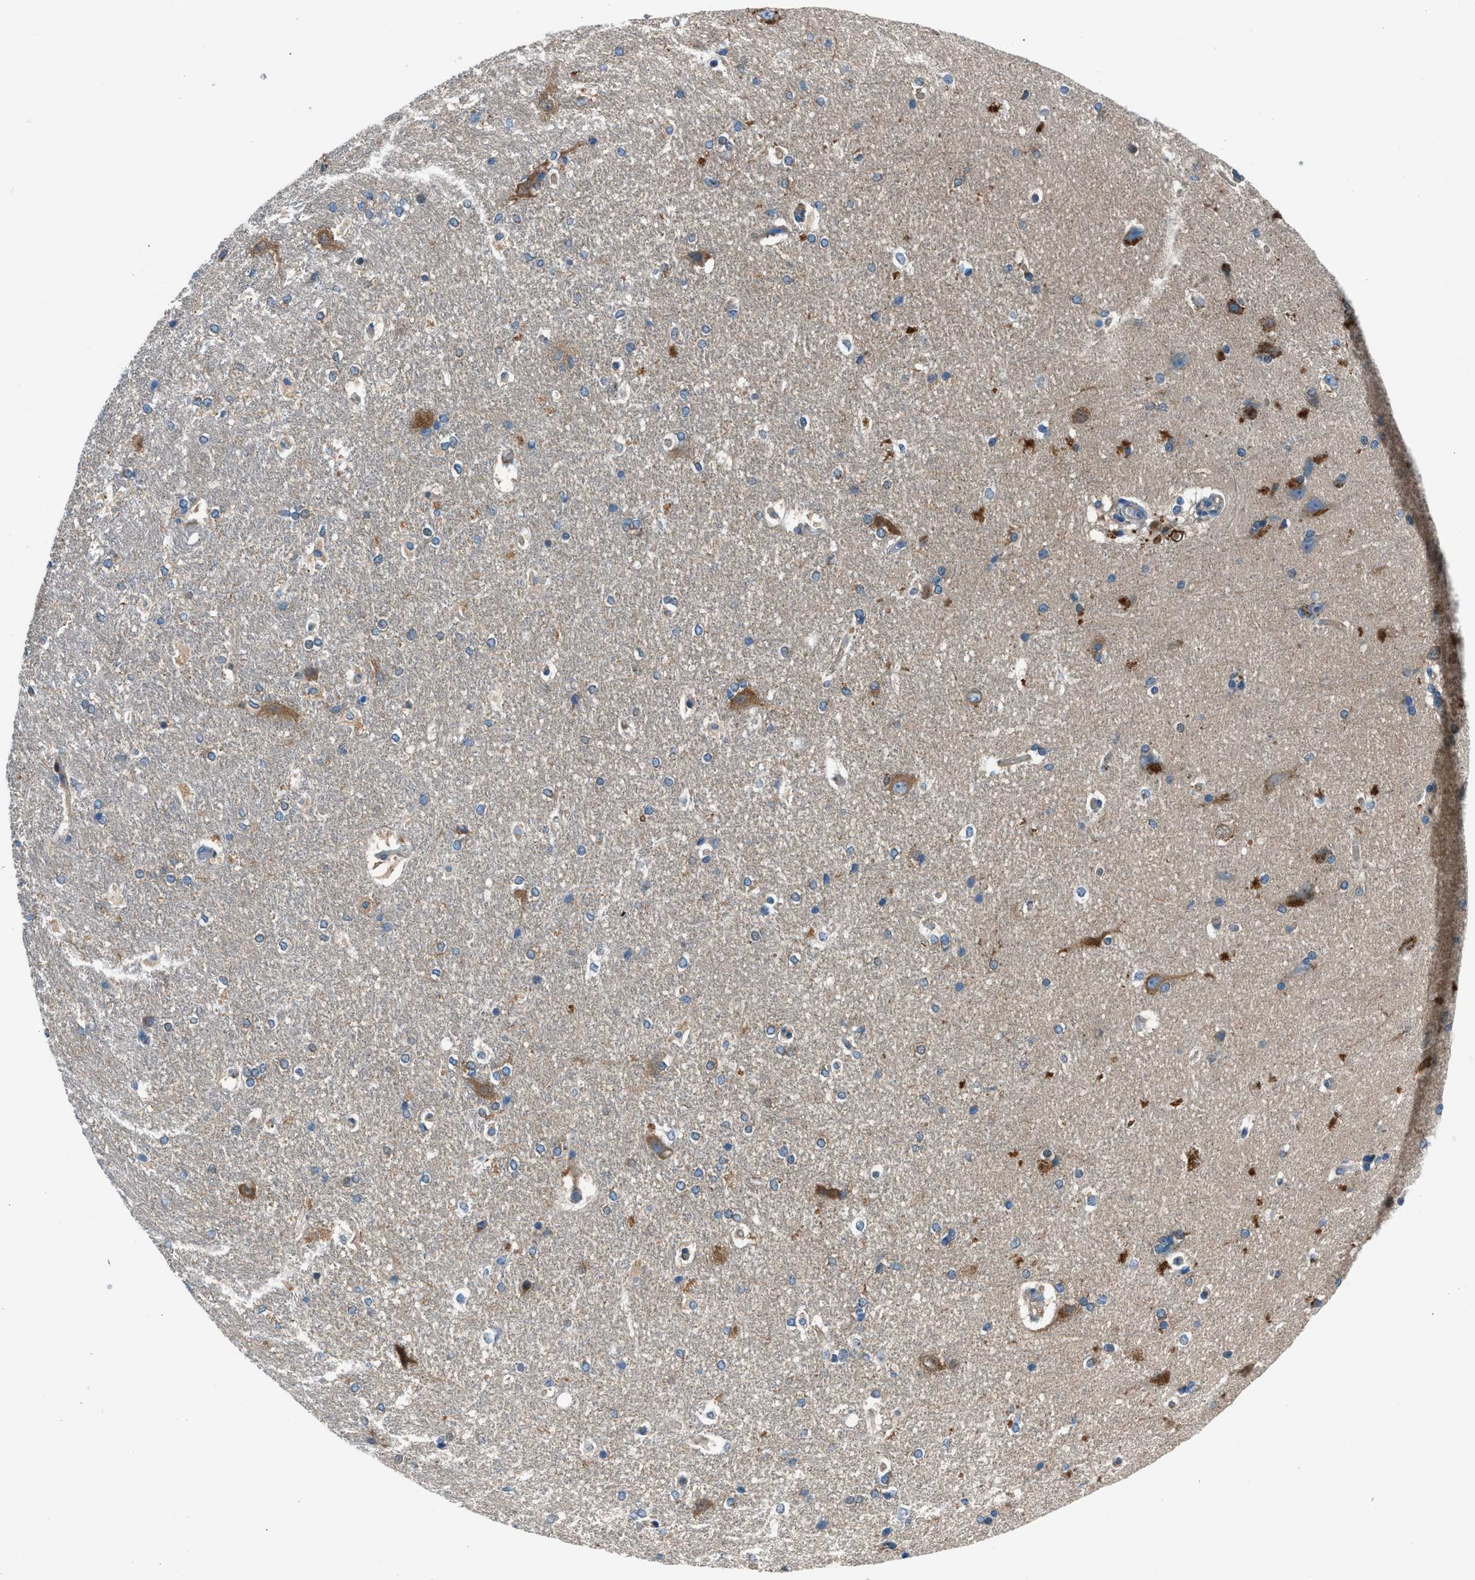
{"staining": {"intensity": "moderate", "quantity": "<25%", "location": "cytoplasmic/membranous"}, "tissue": "hippocampus", "cell_type": "Glial cells", "image_type": "normal", "snomed": [{"axis": "morphology", "description": "Normal tissue, NOS"}, {"axis": "topography", "description": "Hippocampus"}], "caption": "Immunohistochemistry (IHC) of normal hippocampus reveals low levels of moderate cytoplasmic/membranous staining in about <25% of glial cells.", "gene": "SARS1", "patient": {"sex": "female", "age": 19}}